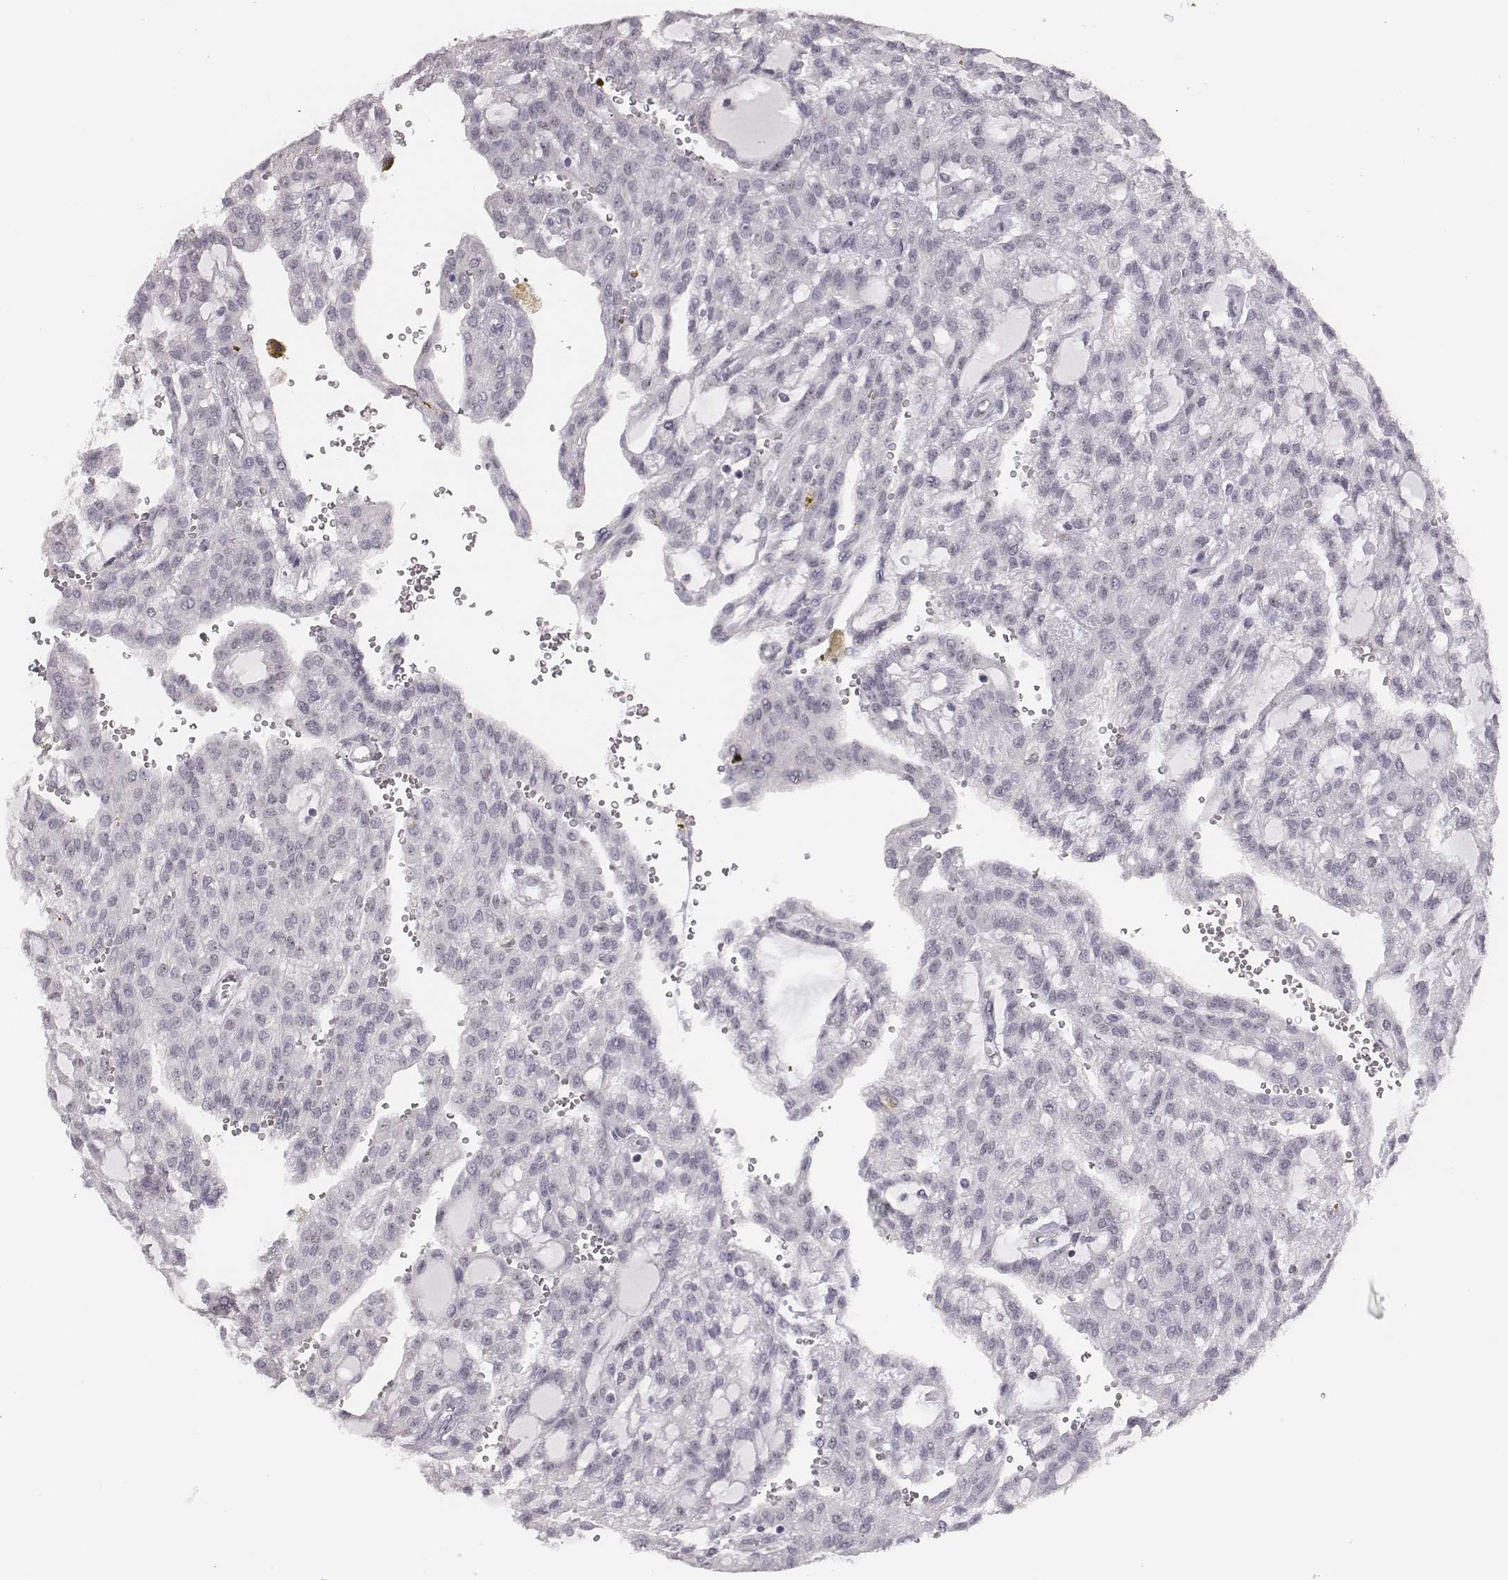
{"staining": {"intensity": "negative", "quantity": "none", "location": "none"}, "tissue": "renal cancer", "cell_type": "Tumor cells", "image_type": "cancer", "snomed": [{"axis": "morphology", "description": "Adenocarcinoma, NOS"}, {"axis": "topography", "description": "Kidney"}], "caption": "IHC of renal cancer (adenocarcinoma) shows no expression in tumor cells. (DAB immunohistochemistry with hematoxylin counter stain).", "gene": "NIFK", "patient": {"sex": "male", "age": 63}}